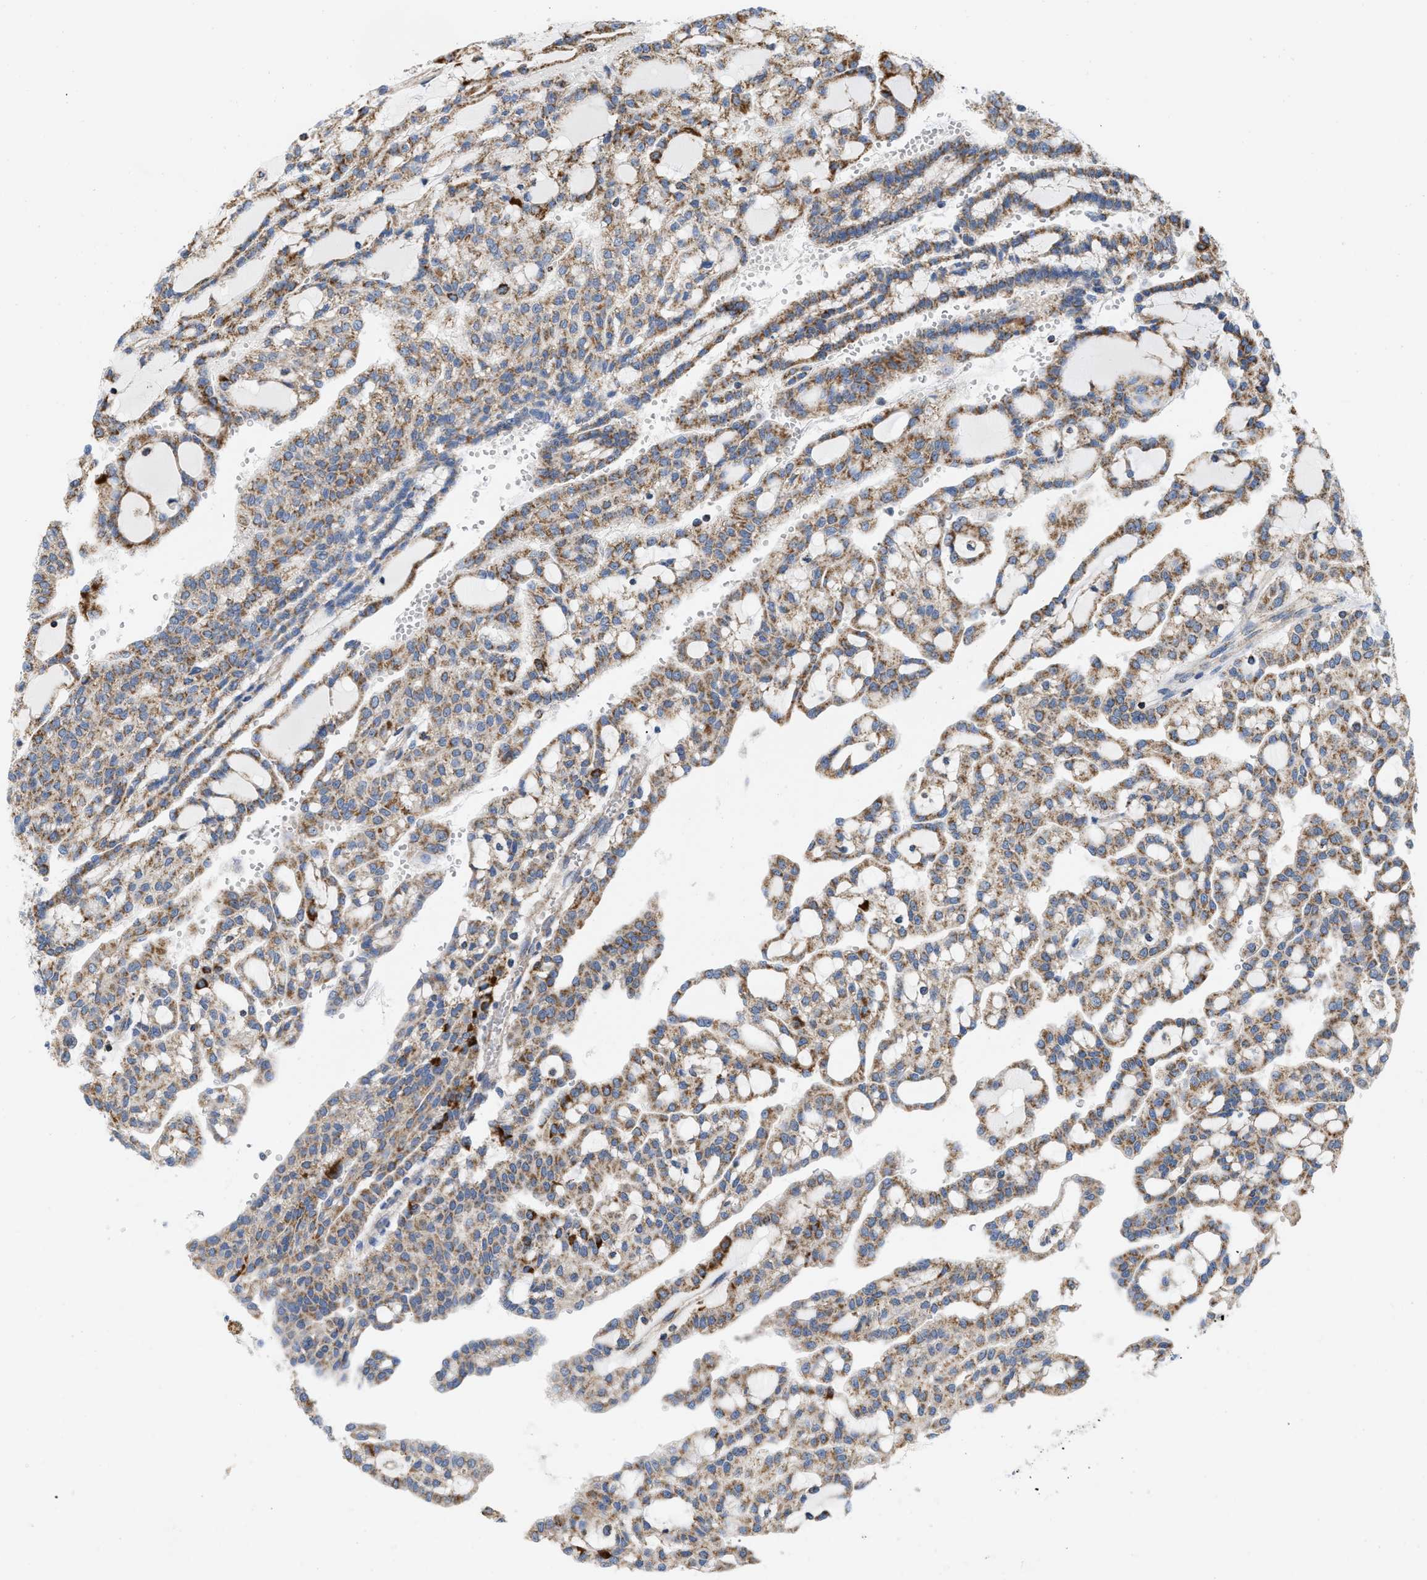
{"staining": {"intensity": "moderate", "quantity": ">75%", "location": "cytoplasmic/membranous"}, "tissue": "renal cancer", "cell_type": "Tumor cells", "image_type": "cancer", "snomed": [{"axis": "morphology", "description": "Adenocarcinoma, NOS"}, {"axis": "topography", "description": "Kidney"}], "caption": "Renal cancer (adenocarcinoma) stained with a brown dye shows moderate cytoplasmic/membranous positive positivity in approximately >75% of tumor cells.", "gene": "GRB10", "patient": {"sex": "male", "age": 63}}